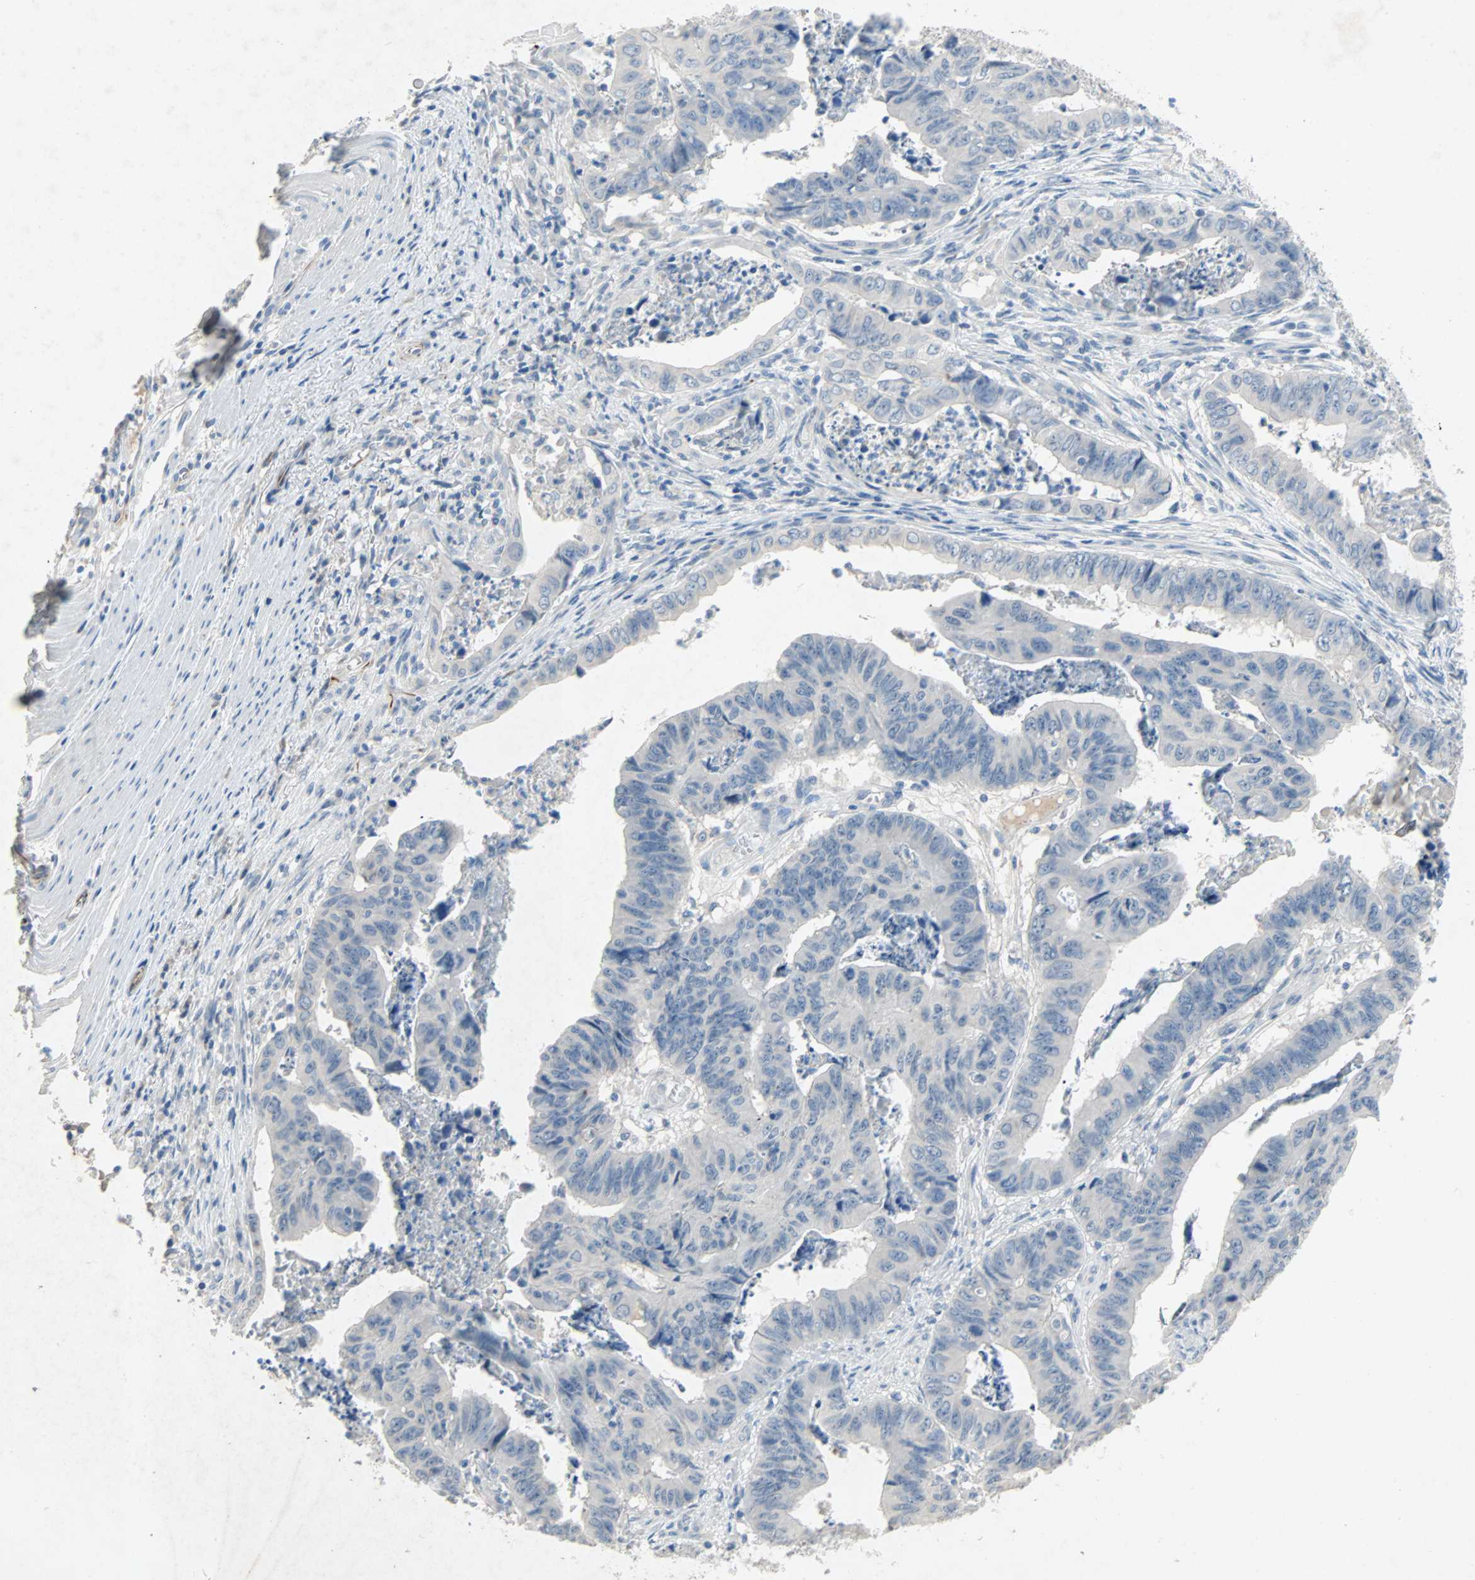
{"staining": {"intensity": "negative", "quantity": "none", "location": "none"}, "tissue": "stomach cancer", "cell_type": "Tumor cells", "image_type": "cancer", "snomed": [{"axis": "morphology", "description": "Adenocarcinoma, NOS"}, {"axis": "topography", "description": "Stomach, lower"}], "caption": "Adenocarcinoma (stomach) stained for a protein using immunohistochemistry (IHC) shows no positivity tumor cells.", "gene": "PCDHB2", "patient": {"sex": "male", "age": 77}}